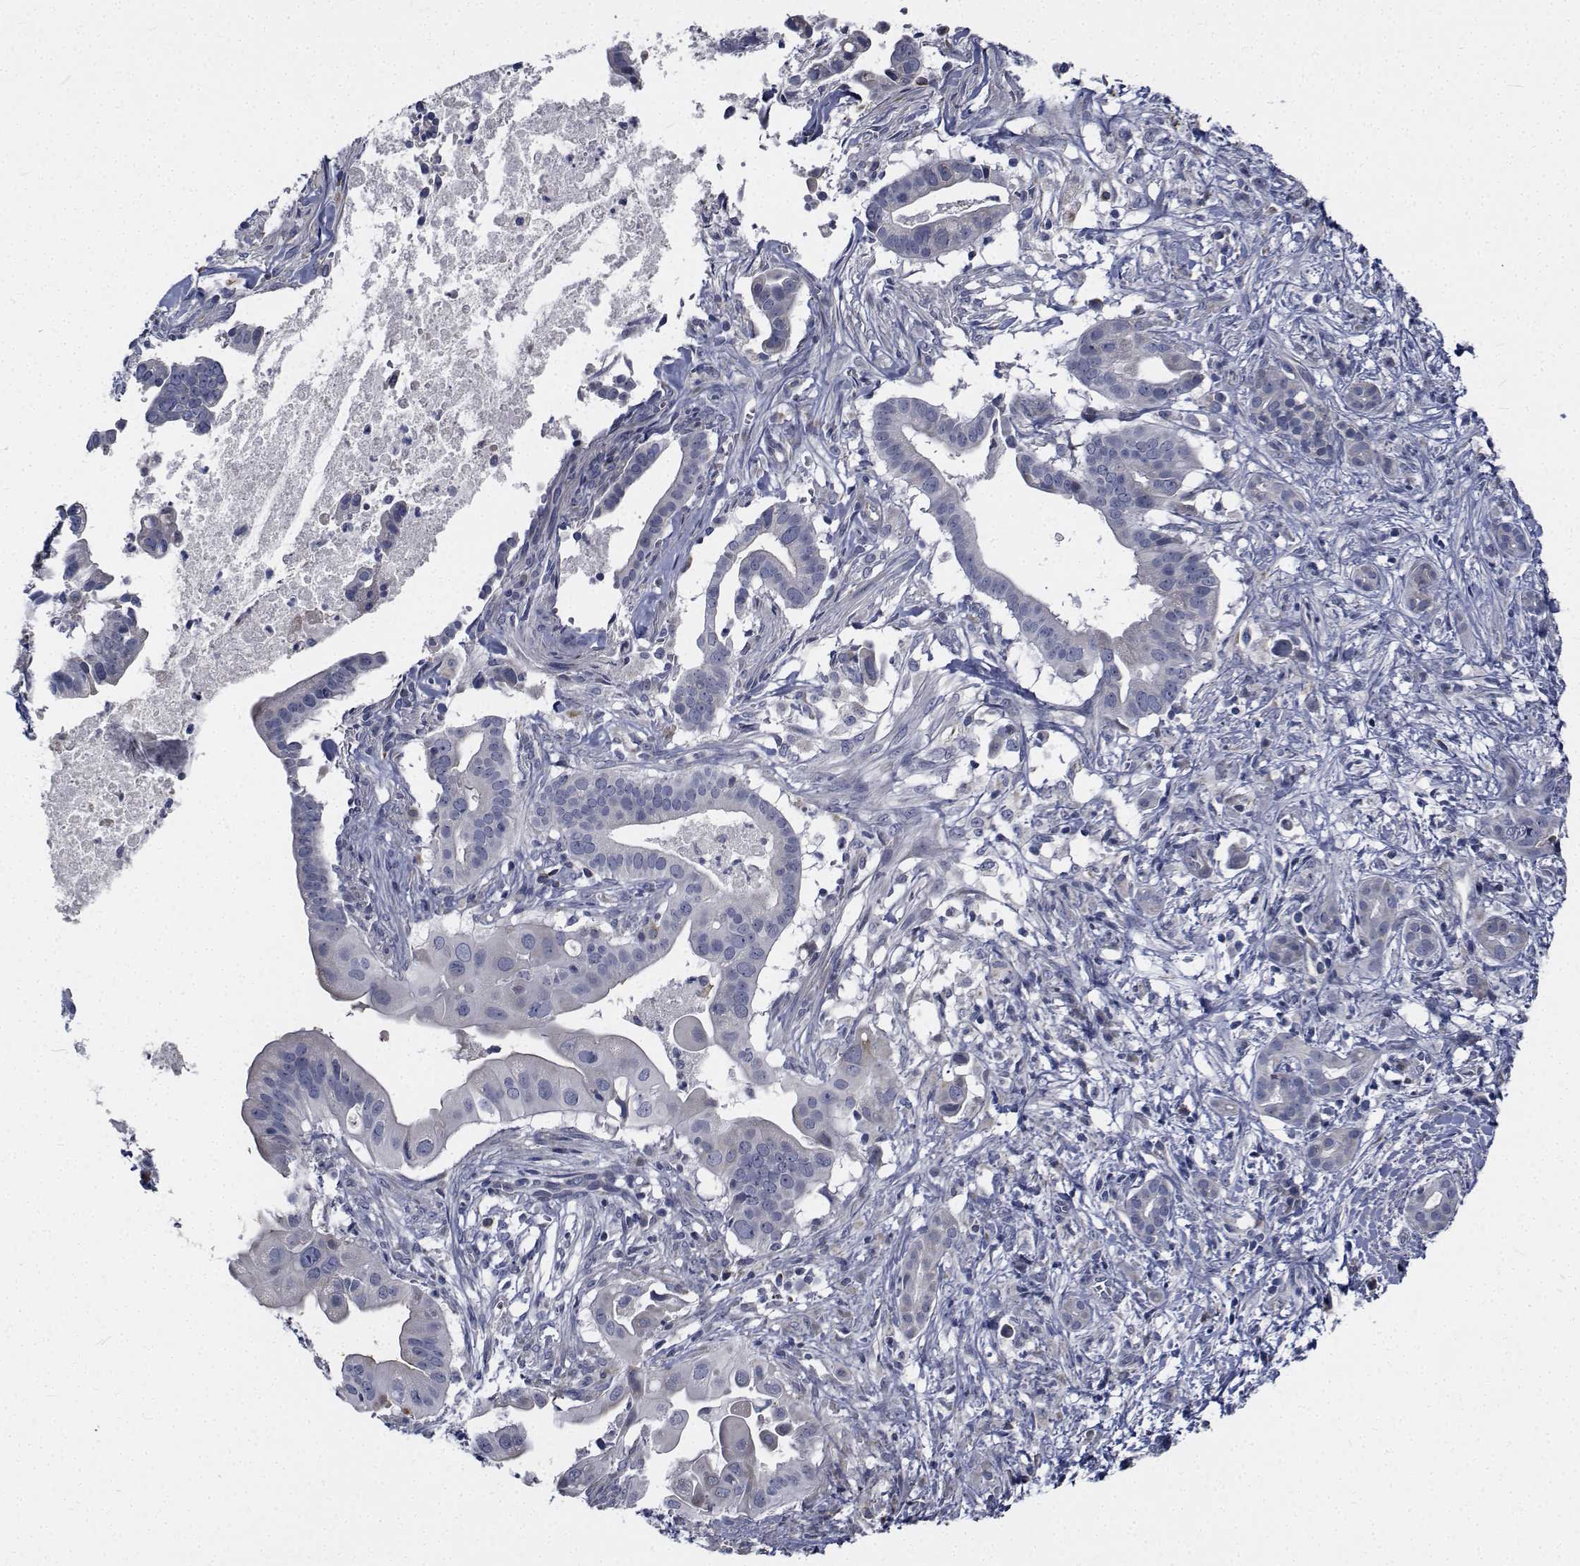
{"staining": {"intensity": "negative", "quantity": "none", "location": "none"}, "tissue": "pancreatic cancer", "cell_type": "Tumor cells", "image_type": "cancer", "snomed": [{"axis": "morphology", "description": "Adenocarcinoma, NOS"}, {"axis": "topography", "description": "Pancreas"}], "caption": "Immunohistochemical staining of pancreatic adenocarcinoma displays no significant positivity in tumor cells.", "gene": "TTBK1", "patient": {"sex": "male", "age": 61}}